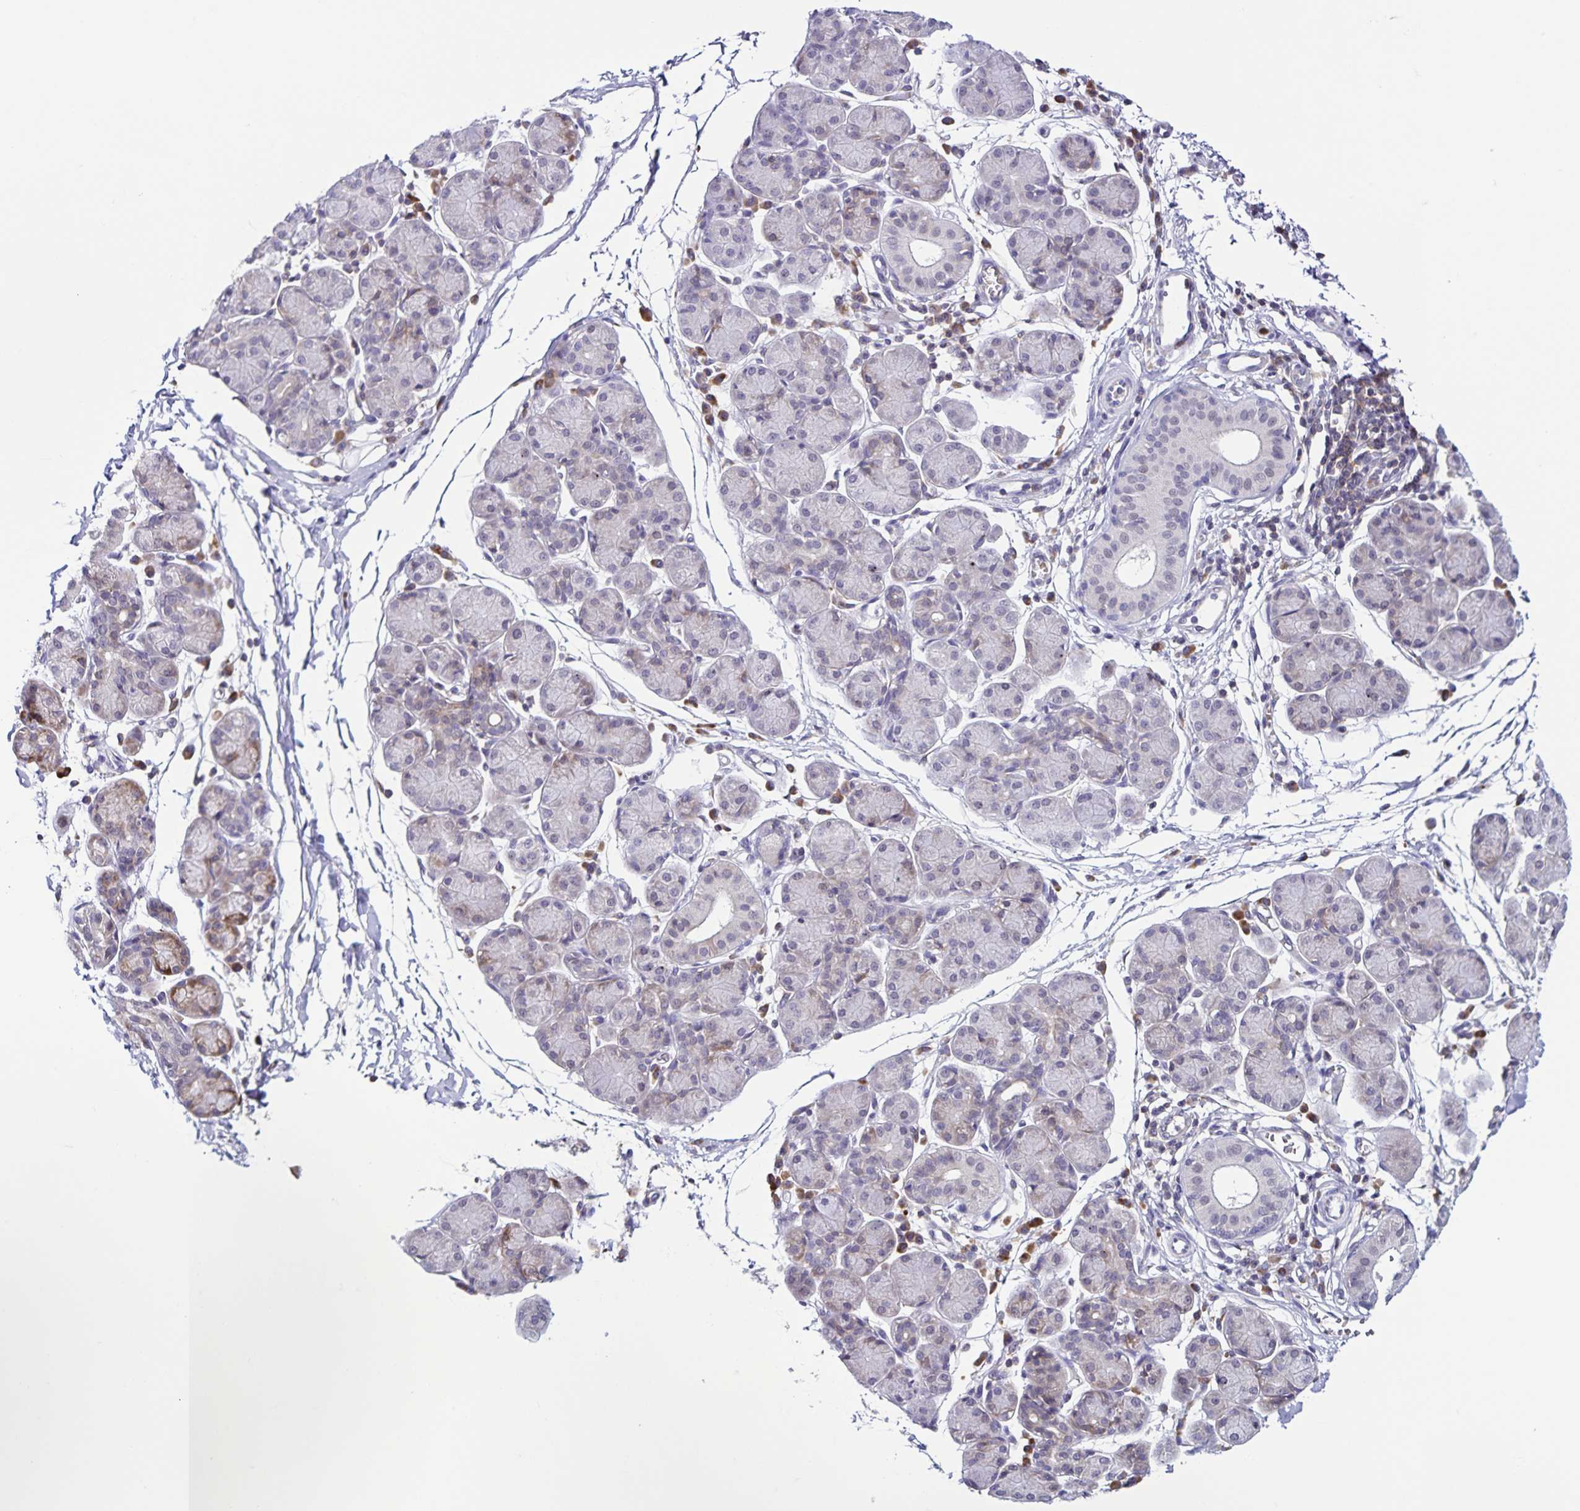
{"staining": {"intensity": "weak", "quantity": "<25%", "location": "cytoplasmic/membranous"}, "tissue": "salivary gland", "cell_type": "Glandular cells", "image_type": "normal", "snomed": [{"axis": "morphology", "description": "Normal tissue, NOS"}, {"axis": "morphology", "description": "Inflammation, NOS"}, {"axis": "topography", "description": "Lymph node"}, {"axis": "topography", "description": "Salivary gland"}], "caption": "The image reveals no staining of glandular cells in benign salivary gland.", "gene": "STPG4", "patient": {"sex": "male", "age": 3}}